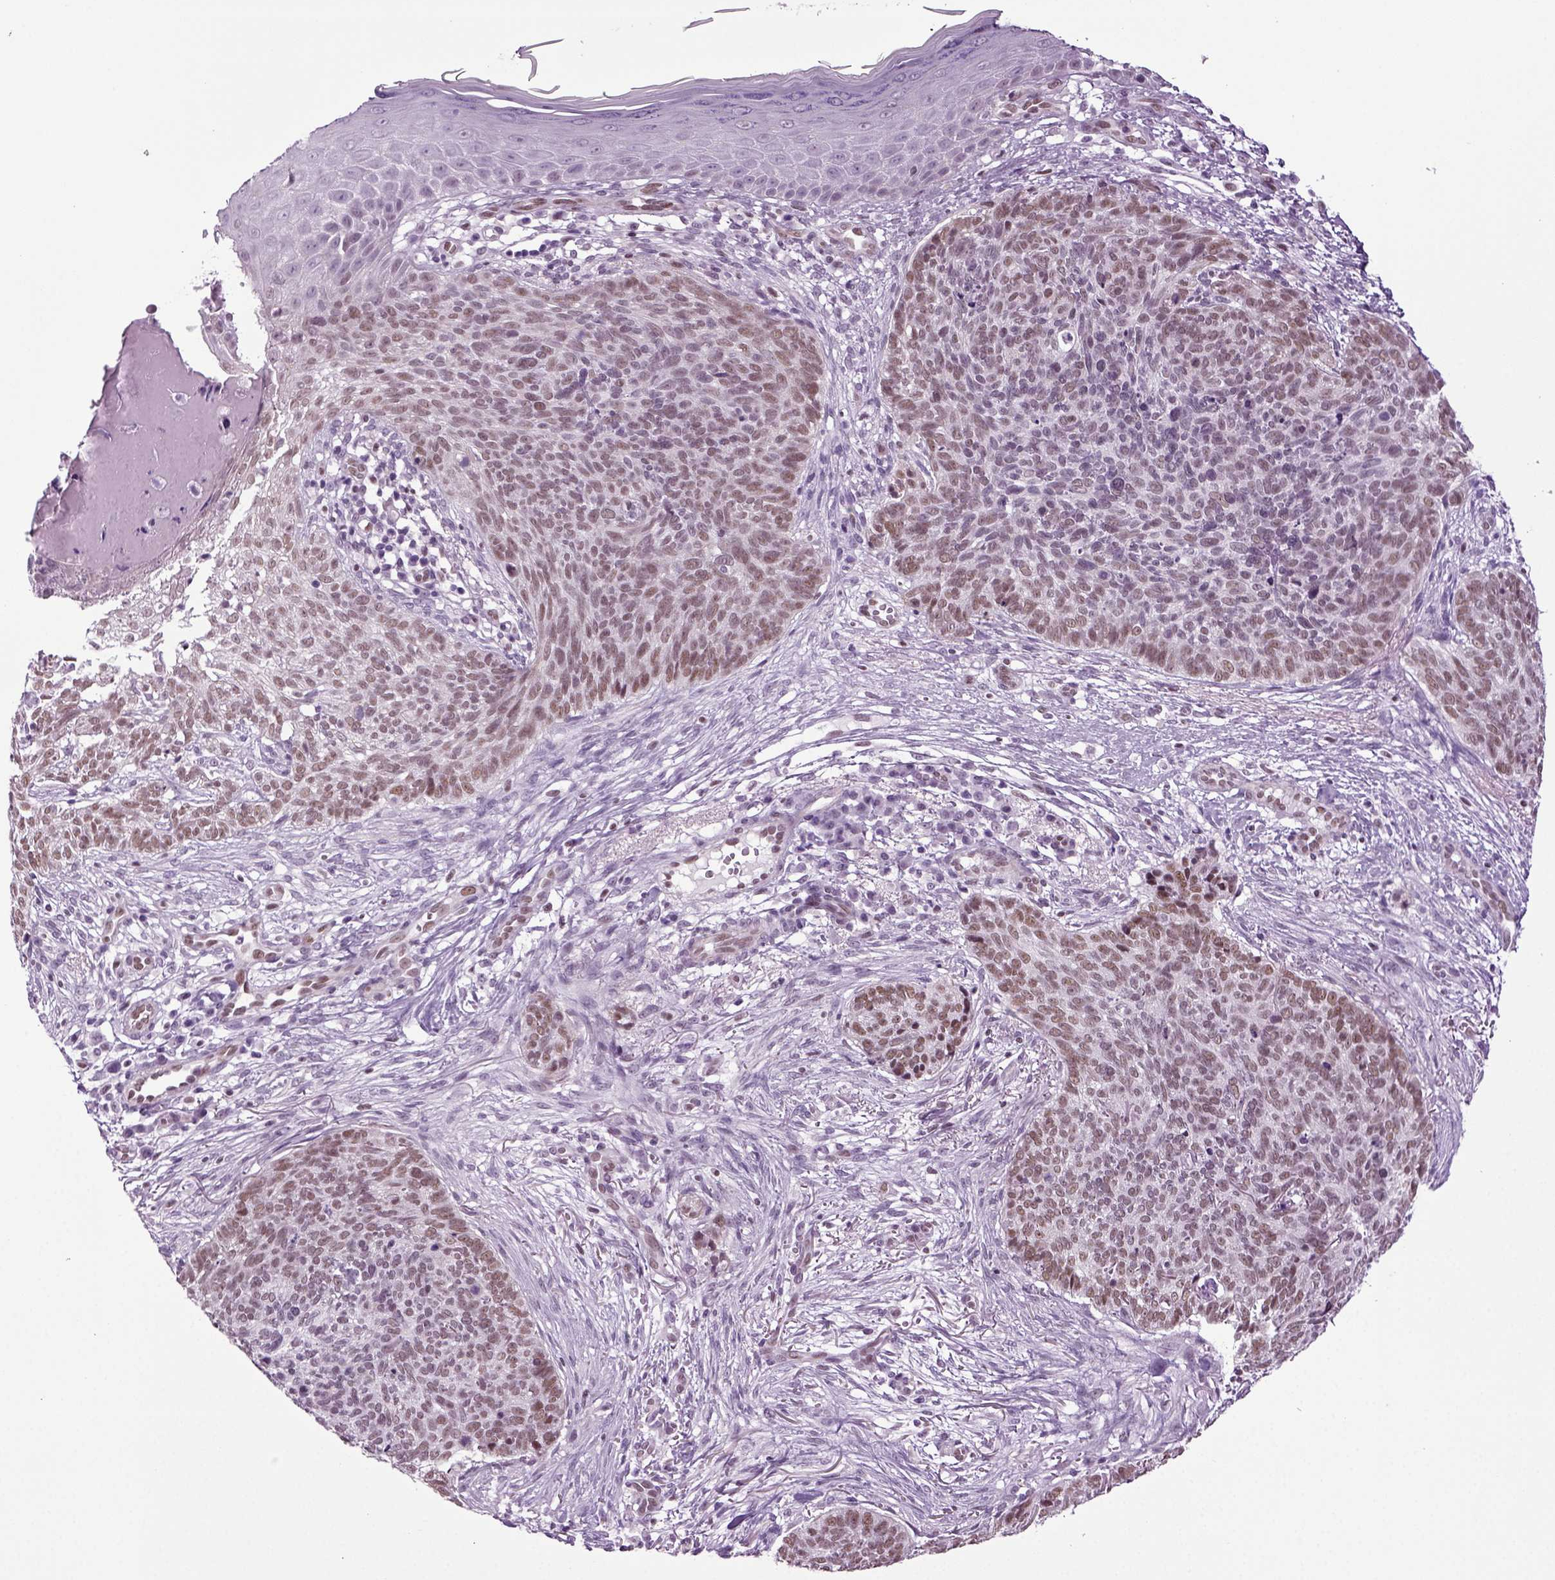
{"staining": {"intensity": "moderate", "quantity": "25%-75%", "location": "nuclear"}, "tissue": "skin cancer", "cell_type": "Tumor cells", "image_type": "cancer", "snomed": [{"axis": "morphology", "description": "Basal cell carcinoma"}, {"axis": "topography", "description": "Skin"}], "caption": "An immunohistochemistry (IHC) image of neoplastic tissue is shown. Protein staining in brown labels moderate nuclear positivity in basal cell carcinoma (skin) within tumor cells.", "gene": "RFX3", "patient": {"sex": "male", "age": 64}}